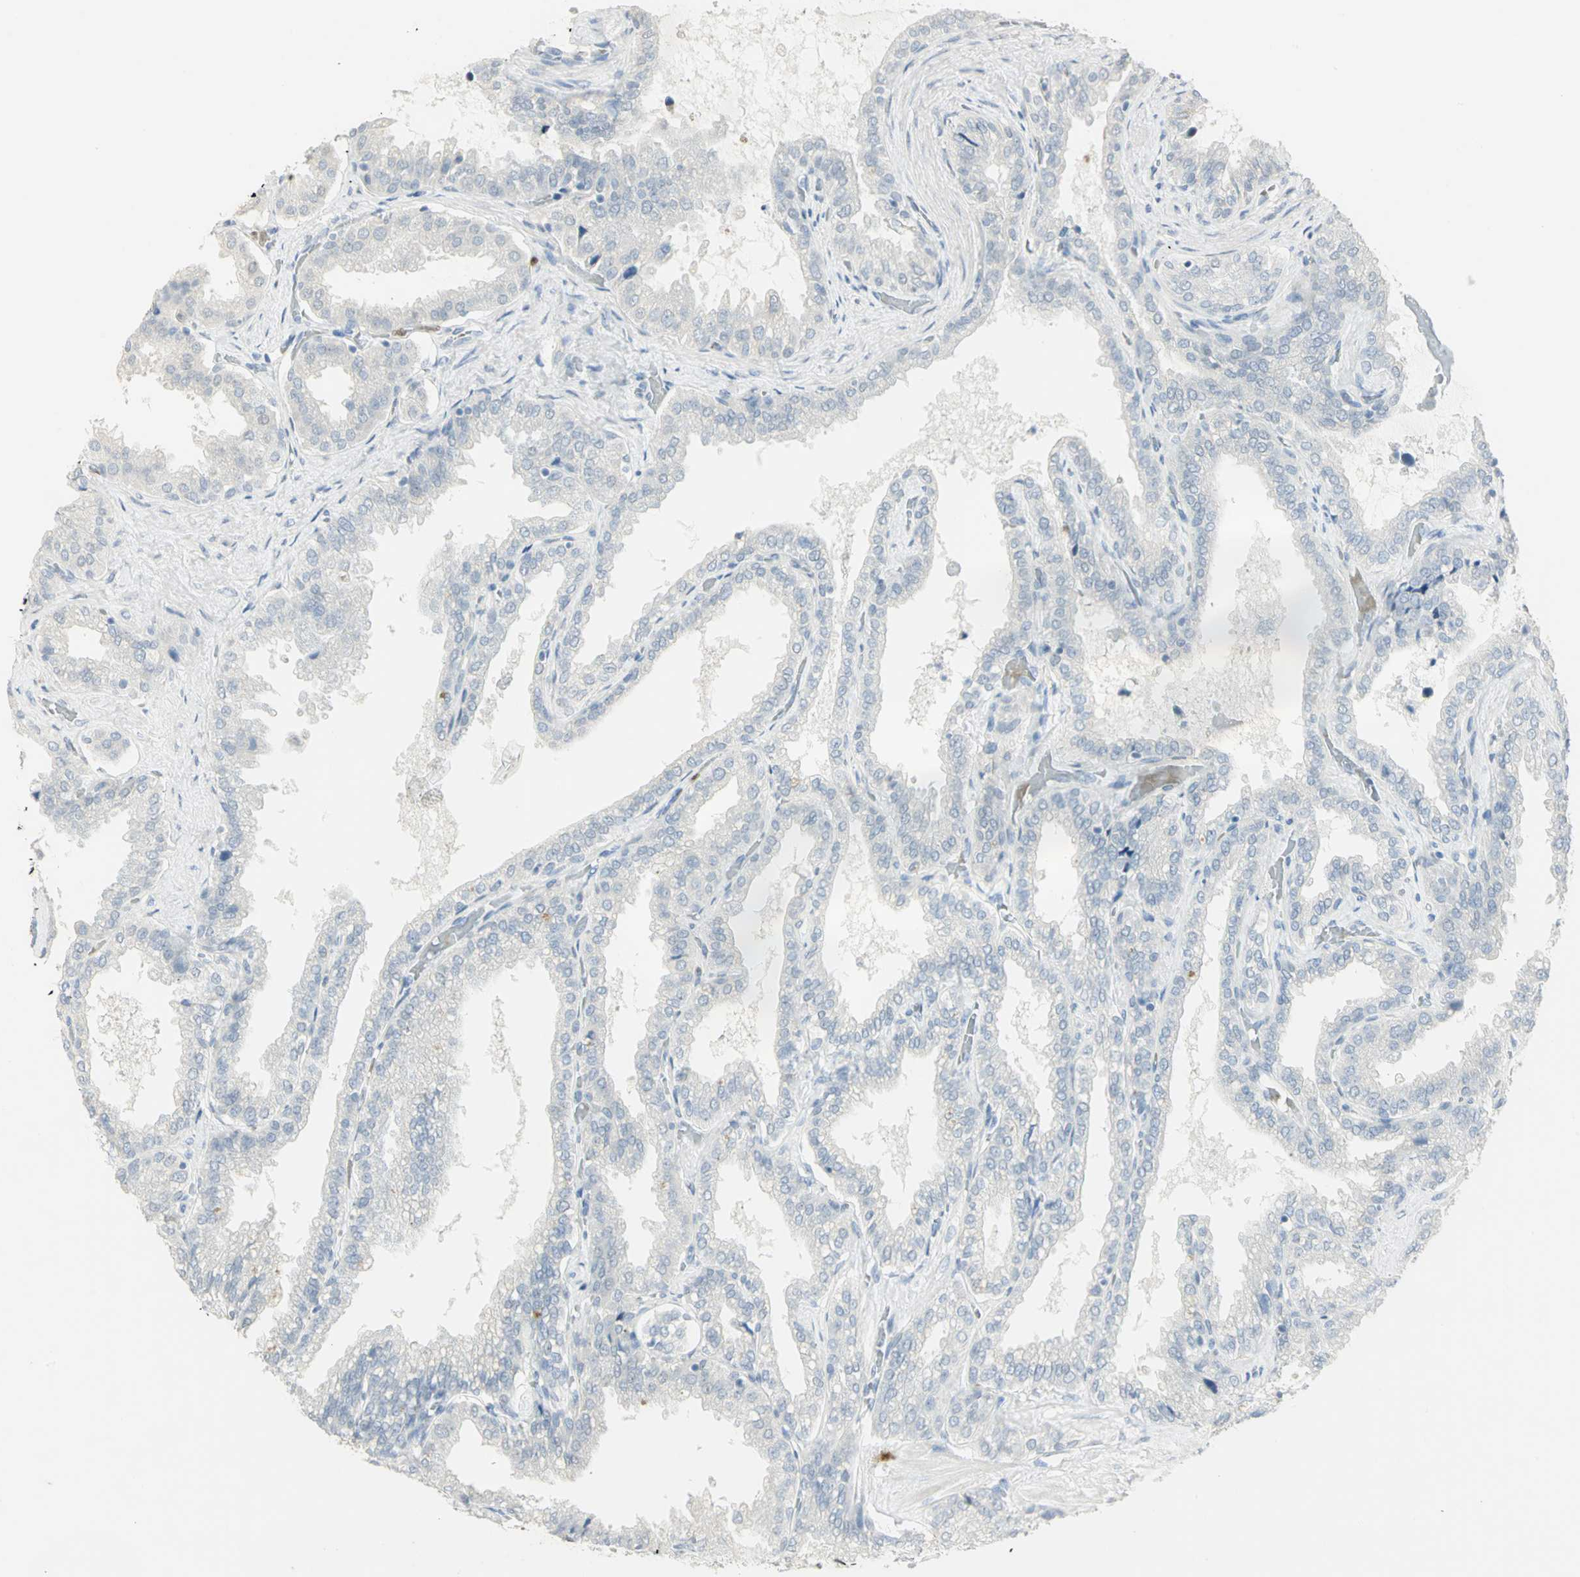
{"staining": {"intensity": "negative", "quantity": "none", "location": "none"}, "tissue": "seminal vesicle", "cell_type": "Glandular cells", "image_type": "normal", "snomed": [{"axis": "morphology", "description": "Normal tissue, NOS"}, {"axis": "topography", "description": "Seminal veicle"}], "caption": "Immunohistochemical staining of benign seminal vesicle reveals no significant positivity in glandular cells. (DAB immunohistochemistry (IHC), high magnification).", "gene": "BCL6", "patient": {"sex": "male", "age": 46}}